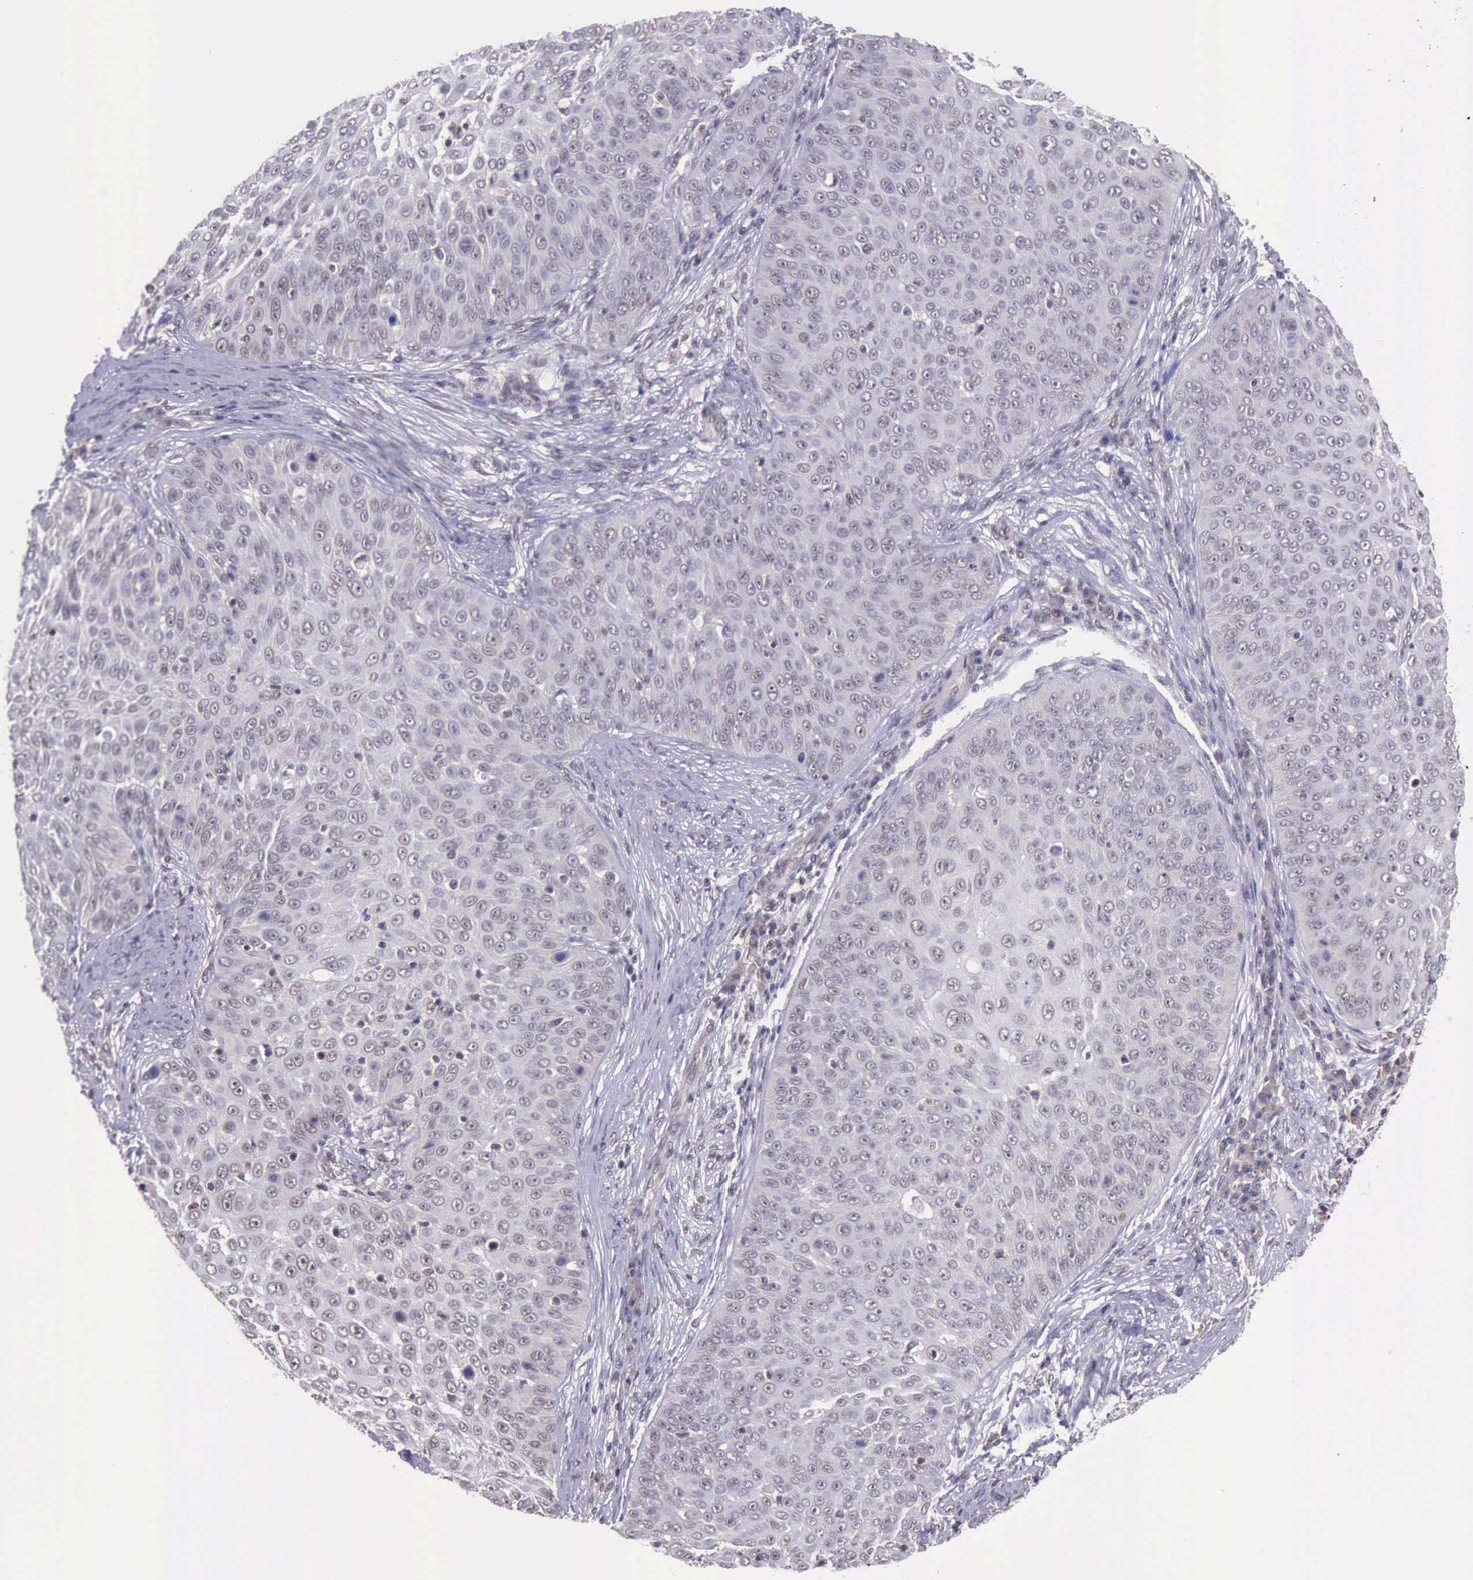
{"staining": {"intensity": "negative", "quantity": "none", "location": "none"}, "tissue": "skin cancer", "cell_type": "Tumor cells", "image_type": "cancer", "snomed": [{"axis": "morphology", "description": "Squamous cell carcinoma, NOS"}, {"axis": "topography", "description": "Skin"}], "caption": "A photomicrograph of skin cancer (squamous cell carcinoma) stained for a protein shows no brown staining in tumor cells. Brightfield microscopy of immunohistochemistry stained with DAB (3,3'-diaminobenzidine) (brown) and hematoxylin (blue), captured at high magnification.", "gene": "PRPF39", "patient": {"sex": "male", "age": 82}}